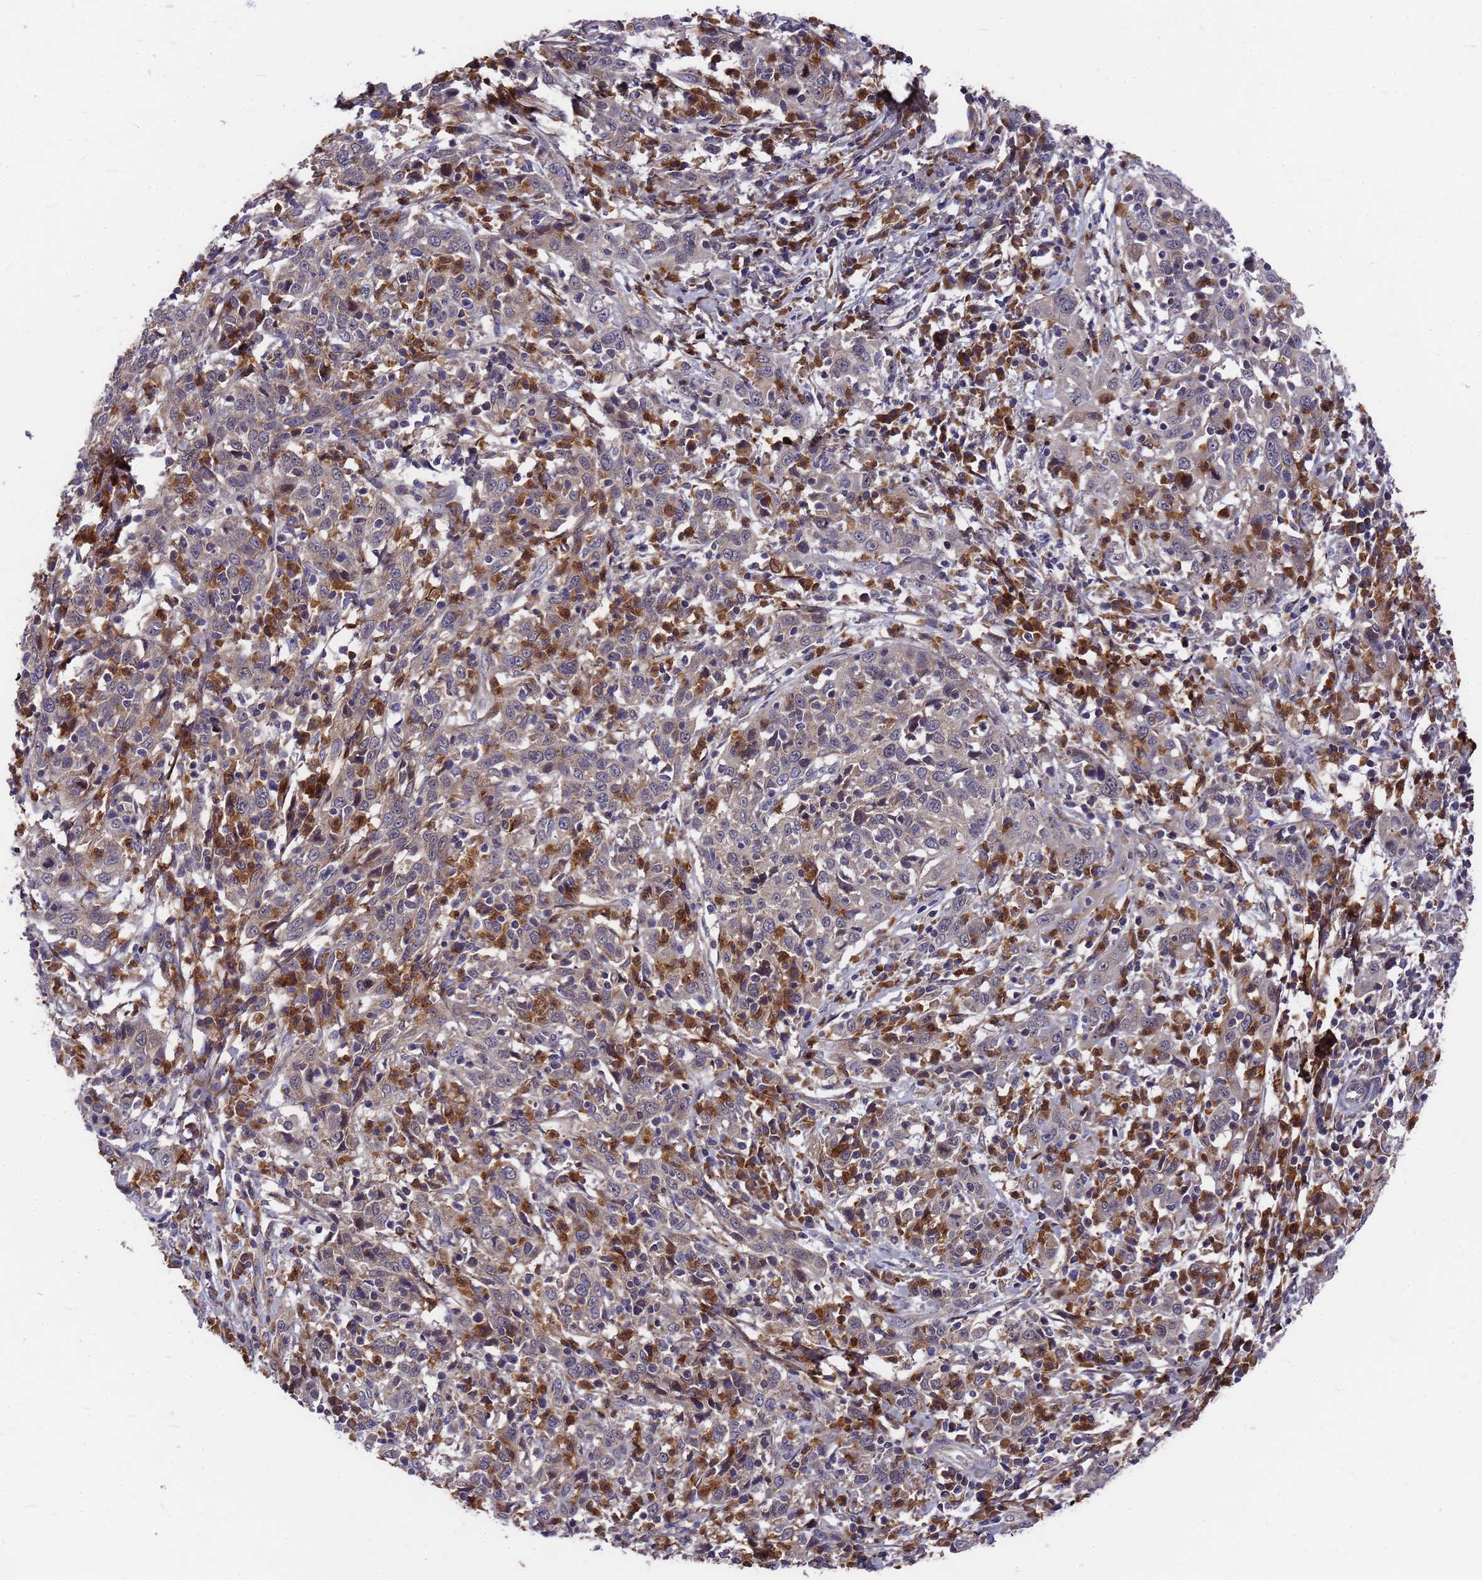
{"staining": {"intensity": "negative", "quantity": "none", "location": "none"}, "tissue": "cervical cancer", "cell_type": "Tumor cells", "image_type": "cancer", "snomed": [{"axis": "morphology", "description": "Squamous cell carcinoma, NOS"}, {"axis": "topography", "description": "Cervix"}], "caption": "Immunohistochemistry histopathology image of cervical cancer (squamous cell carcinoma) stained for a protein (brown), which demonstrates no positivity in tumor cells.", "gene": "ZNF717", "patient": {"sex": "female", "age": 46}}